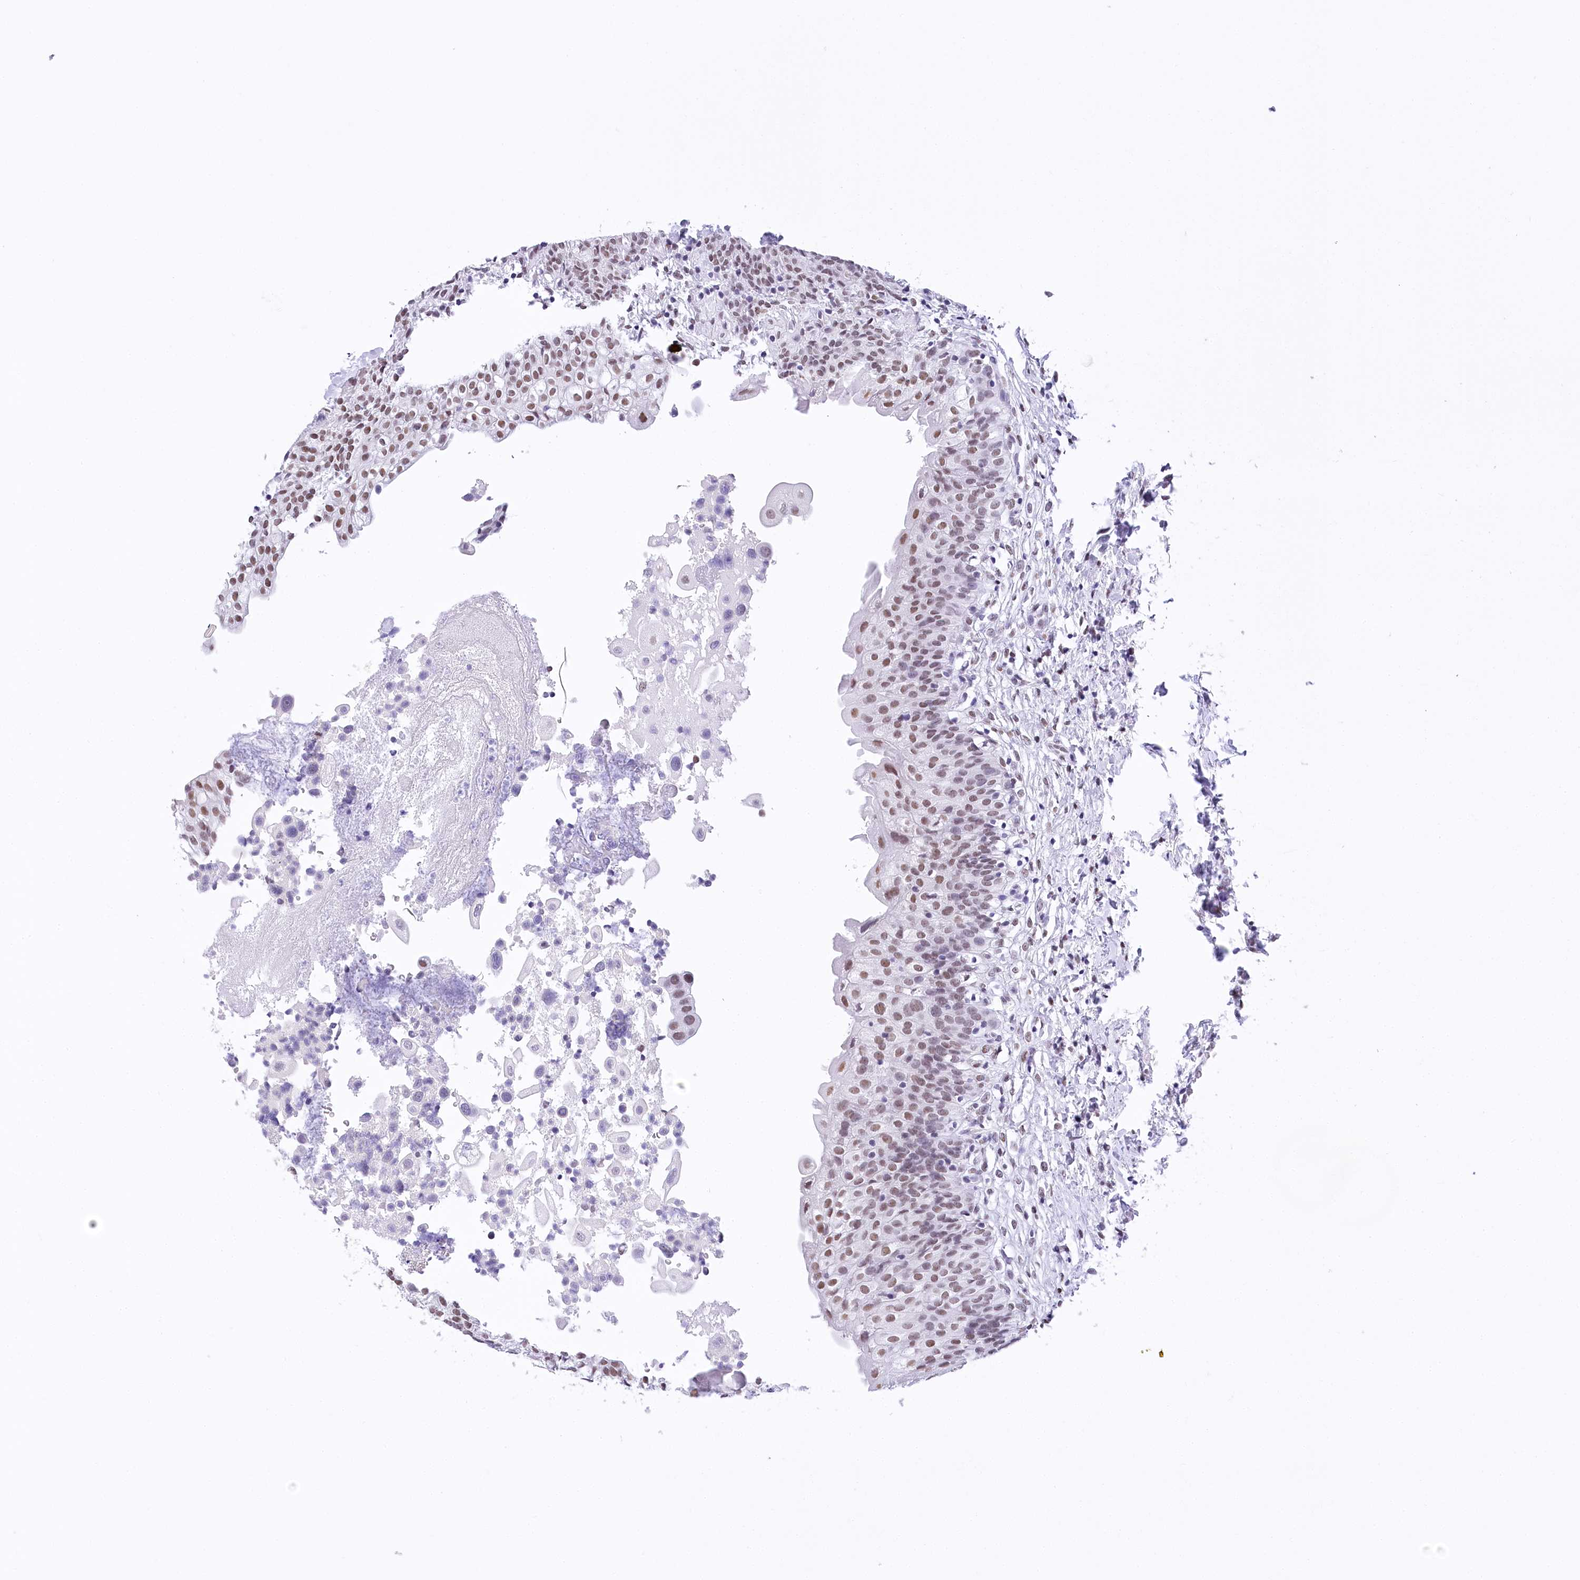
{"staining": {"intensity": "moderate", "quantity": "25%-75%", "location": "nuclear"}, "tissue": "urinary bladder", "cell_type": "Urothelial cells", "image_type": "normal", "snomed": [{"axis": "morphology", "description": "Normal tissue, NOS"}, {"axis": "topography", "description": "Urinary bladder"}], "caption": "Immunohistochemical staining of benign human urinary bladder displays medium levels of moderate nuclear positivity in approximately 25%-75% of urothelial cells.", "gene": "HNRNPA0", "patient": {"sex": "male", "age": 55}}